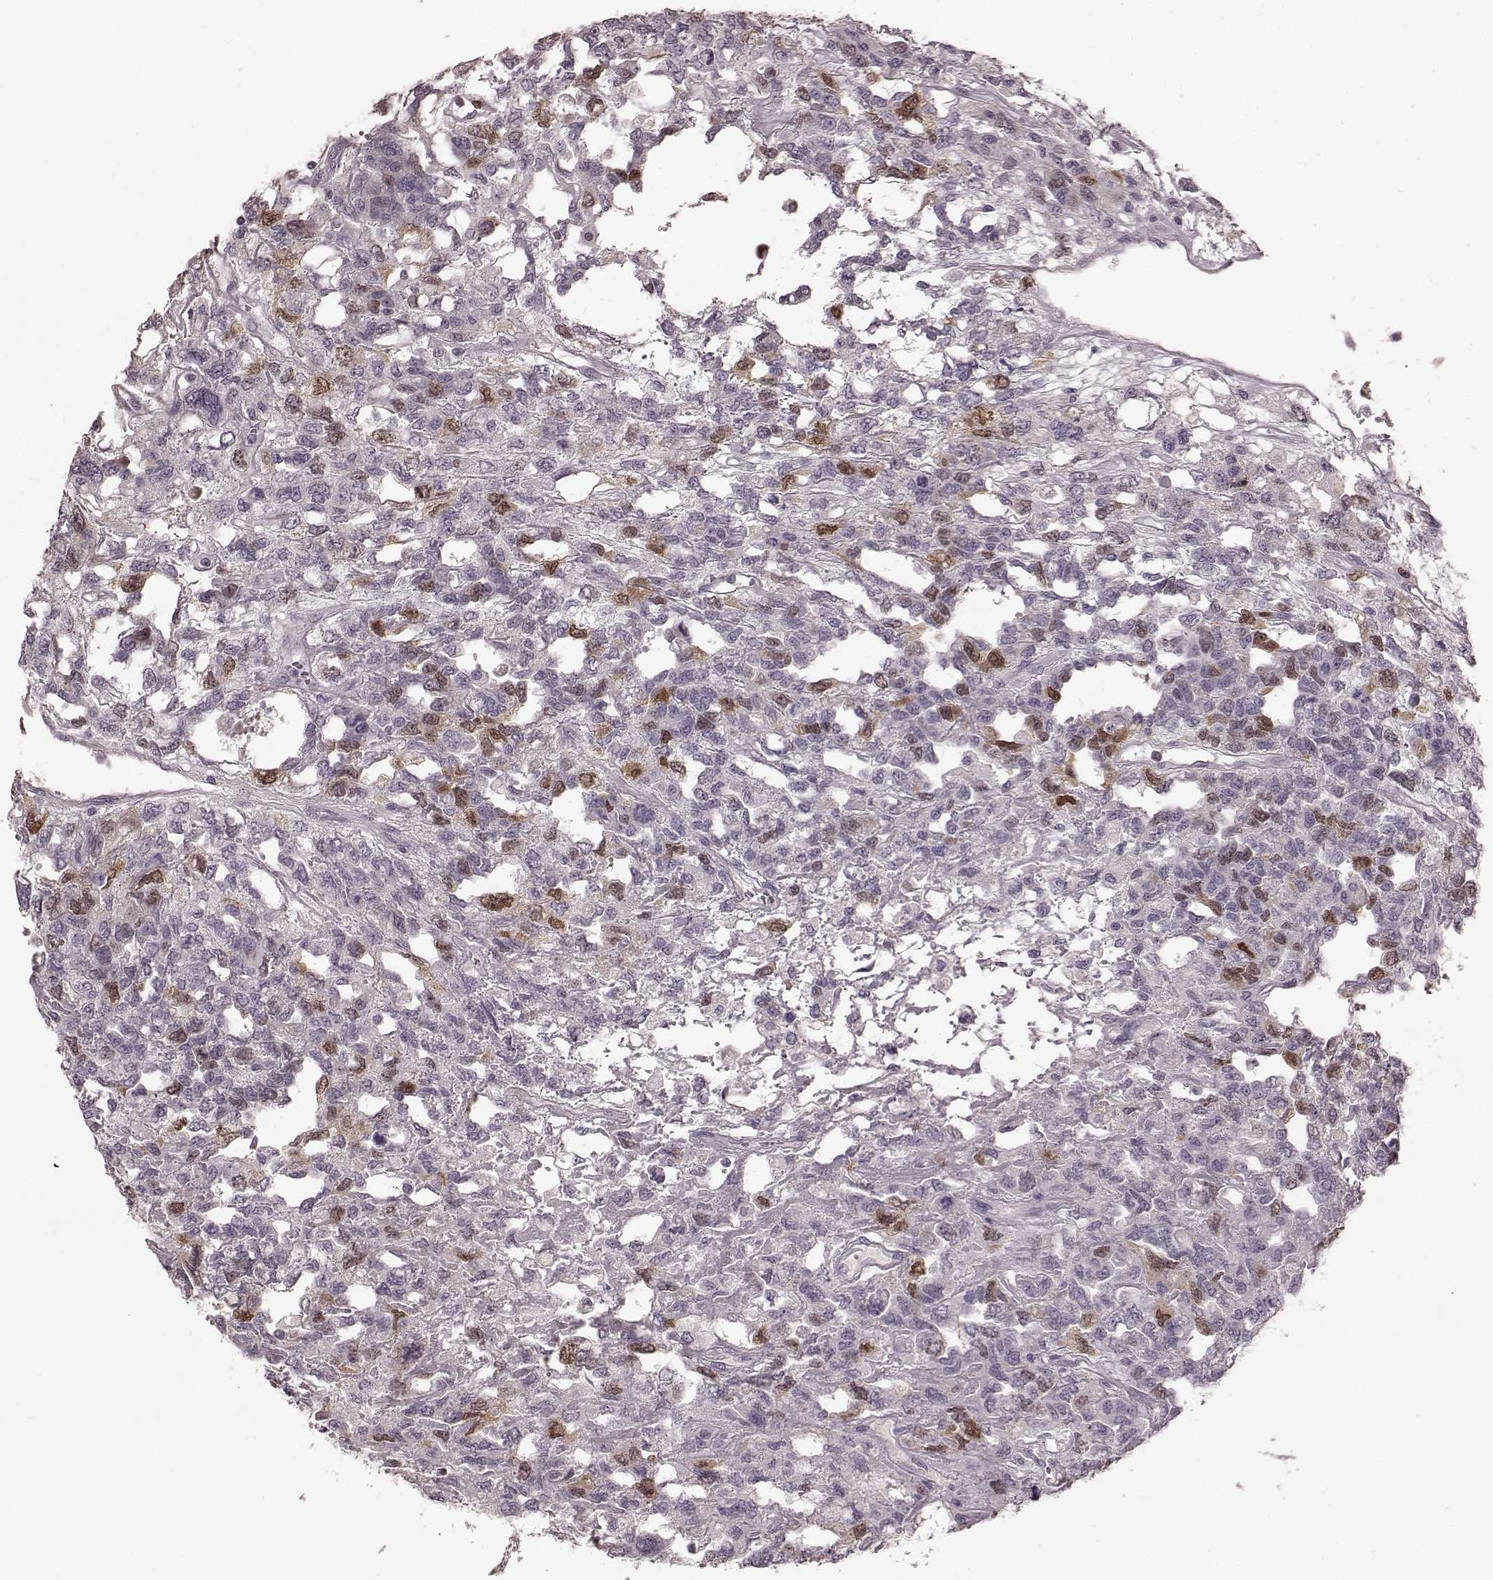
{"staining": {"intensity": "moderate", "quantity": "<25%", "location": "nuclear"}, "tissue": "testis cancer", "cell_type": "Tumor cells", "image_type": "cancer", "snomed": [{"axis": "morphology", "description": "Seminoma, NOS"}, {"axis": "topography", "description": "Testis"}], "caption": "A high-resolution histopathology image shows immunohistochemistry (IHC) staining of seminoma (testis), which shows moderate nuclear expression in about <25% of tumor cells.", "gene": "CCNA2", "patient": {"sex": "male", "age": 52}}